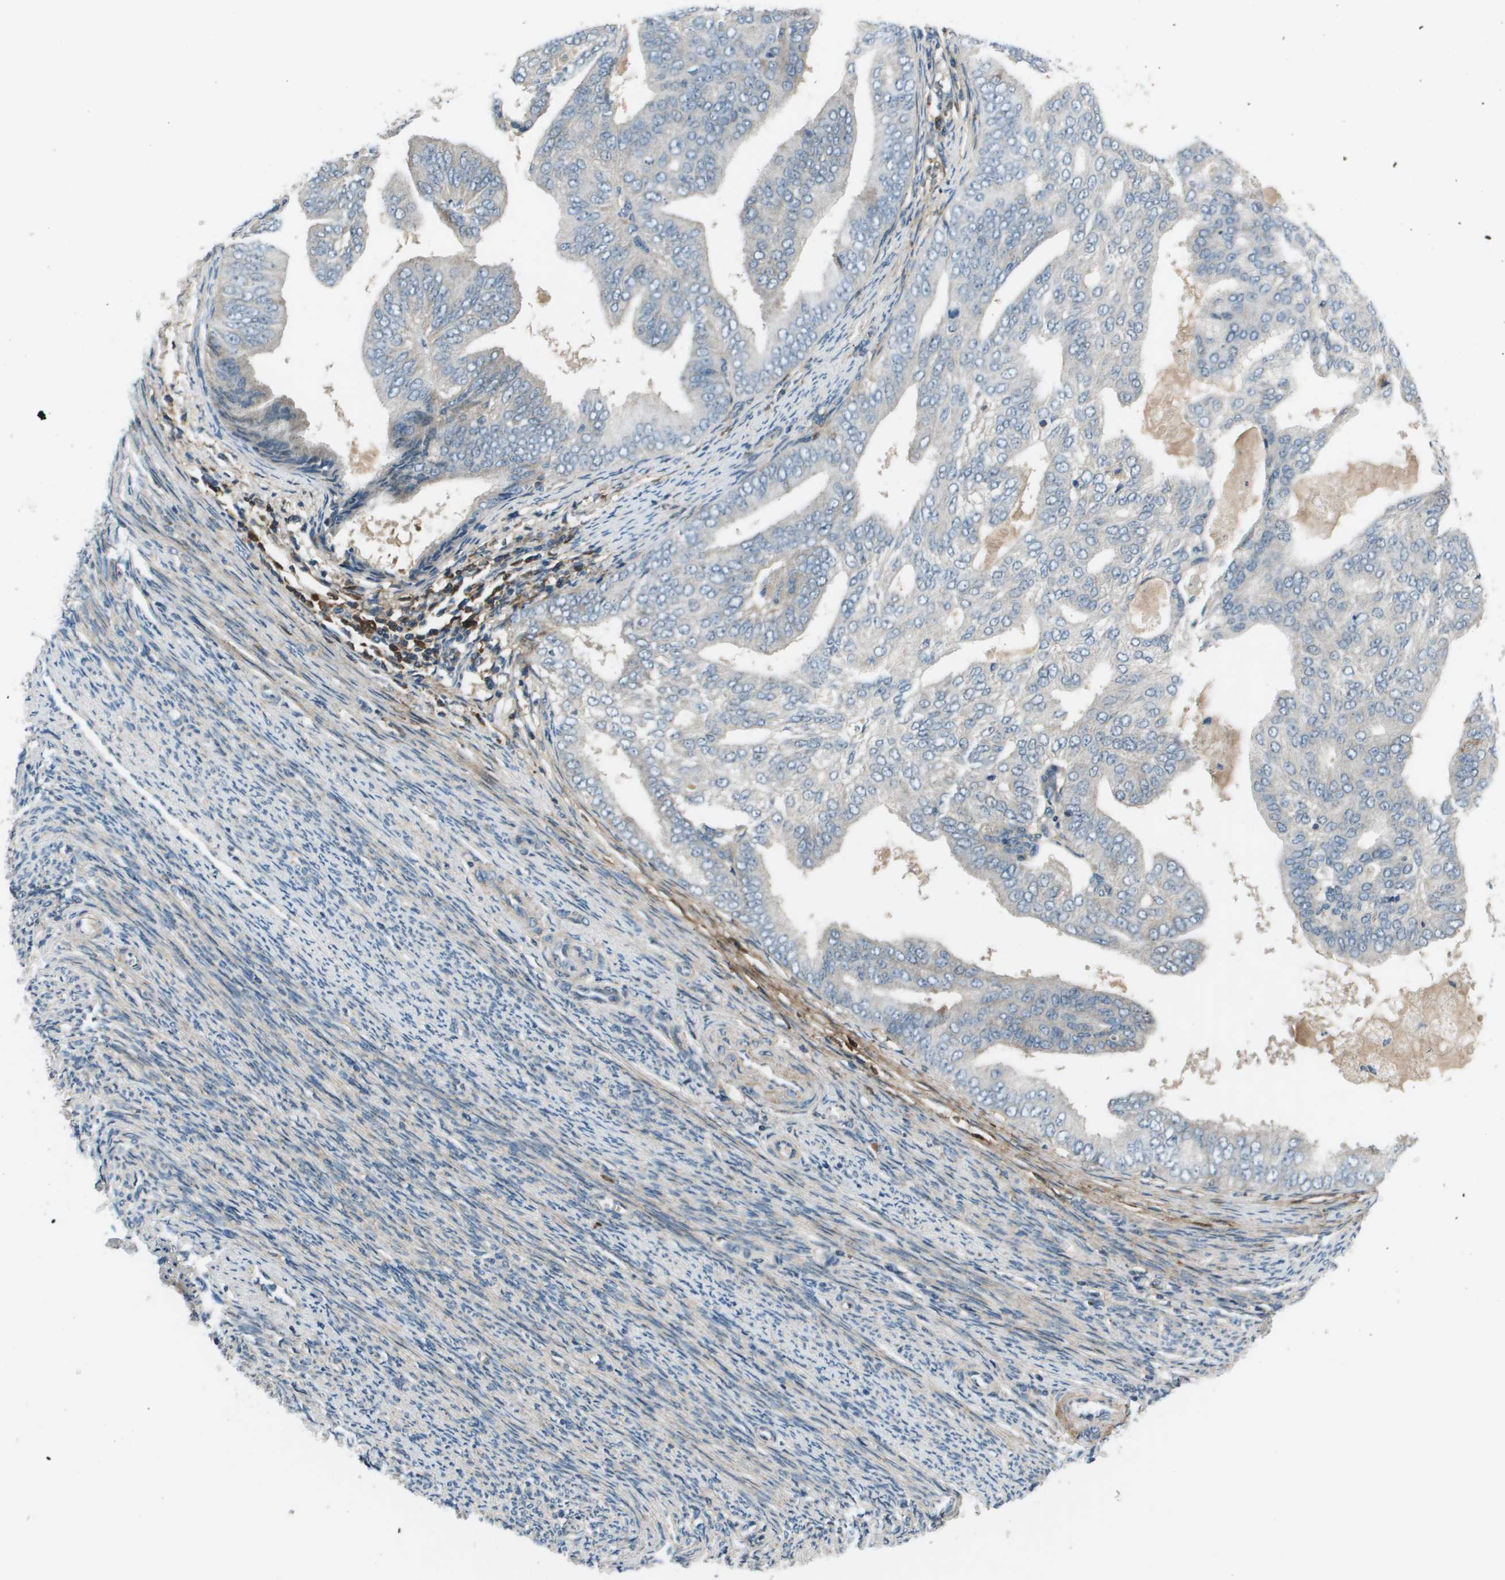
{"staining": {"intensity": "negative", "quantity": "none", "location": "none"}, "tissue": "endometrial cancer", "cell_type": "Tumor cells", "image_type": "cancer", "snomed": [{"axis": "morphology", "description": "Adenocarcinoma, NOS"}, {"axis": "topography", "description": "Endometrium"}], "caption": "This is an immunohistochemistry (IHC) image of human endometrial cancer (adenocarcinoma). There is no staining in tumor cells.", "gene": "PCOLCE", "patient": {"sex": "female", "age": 58}}